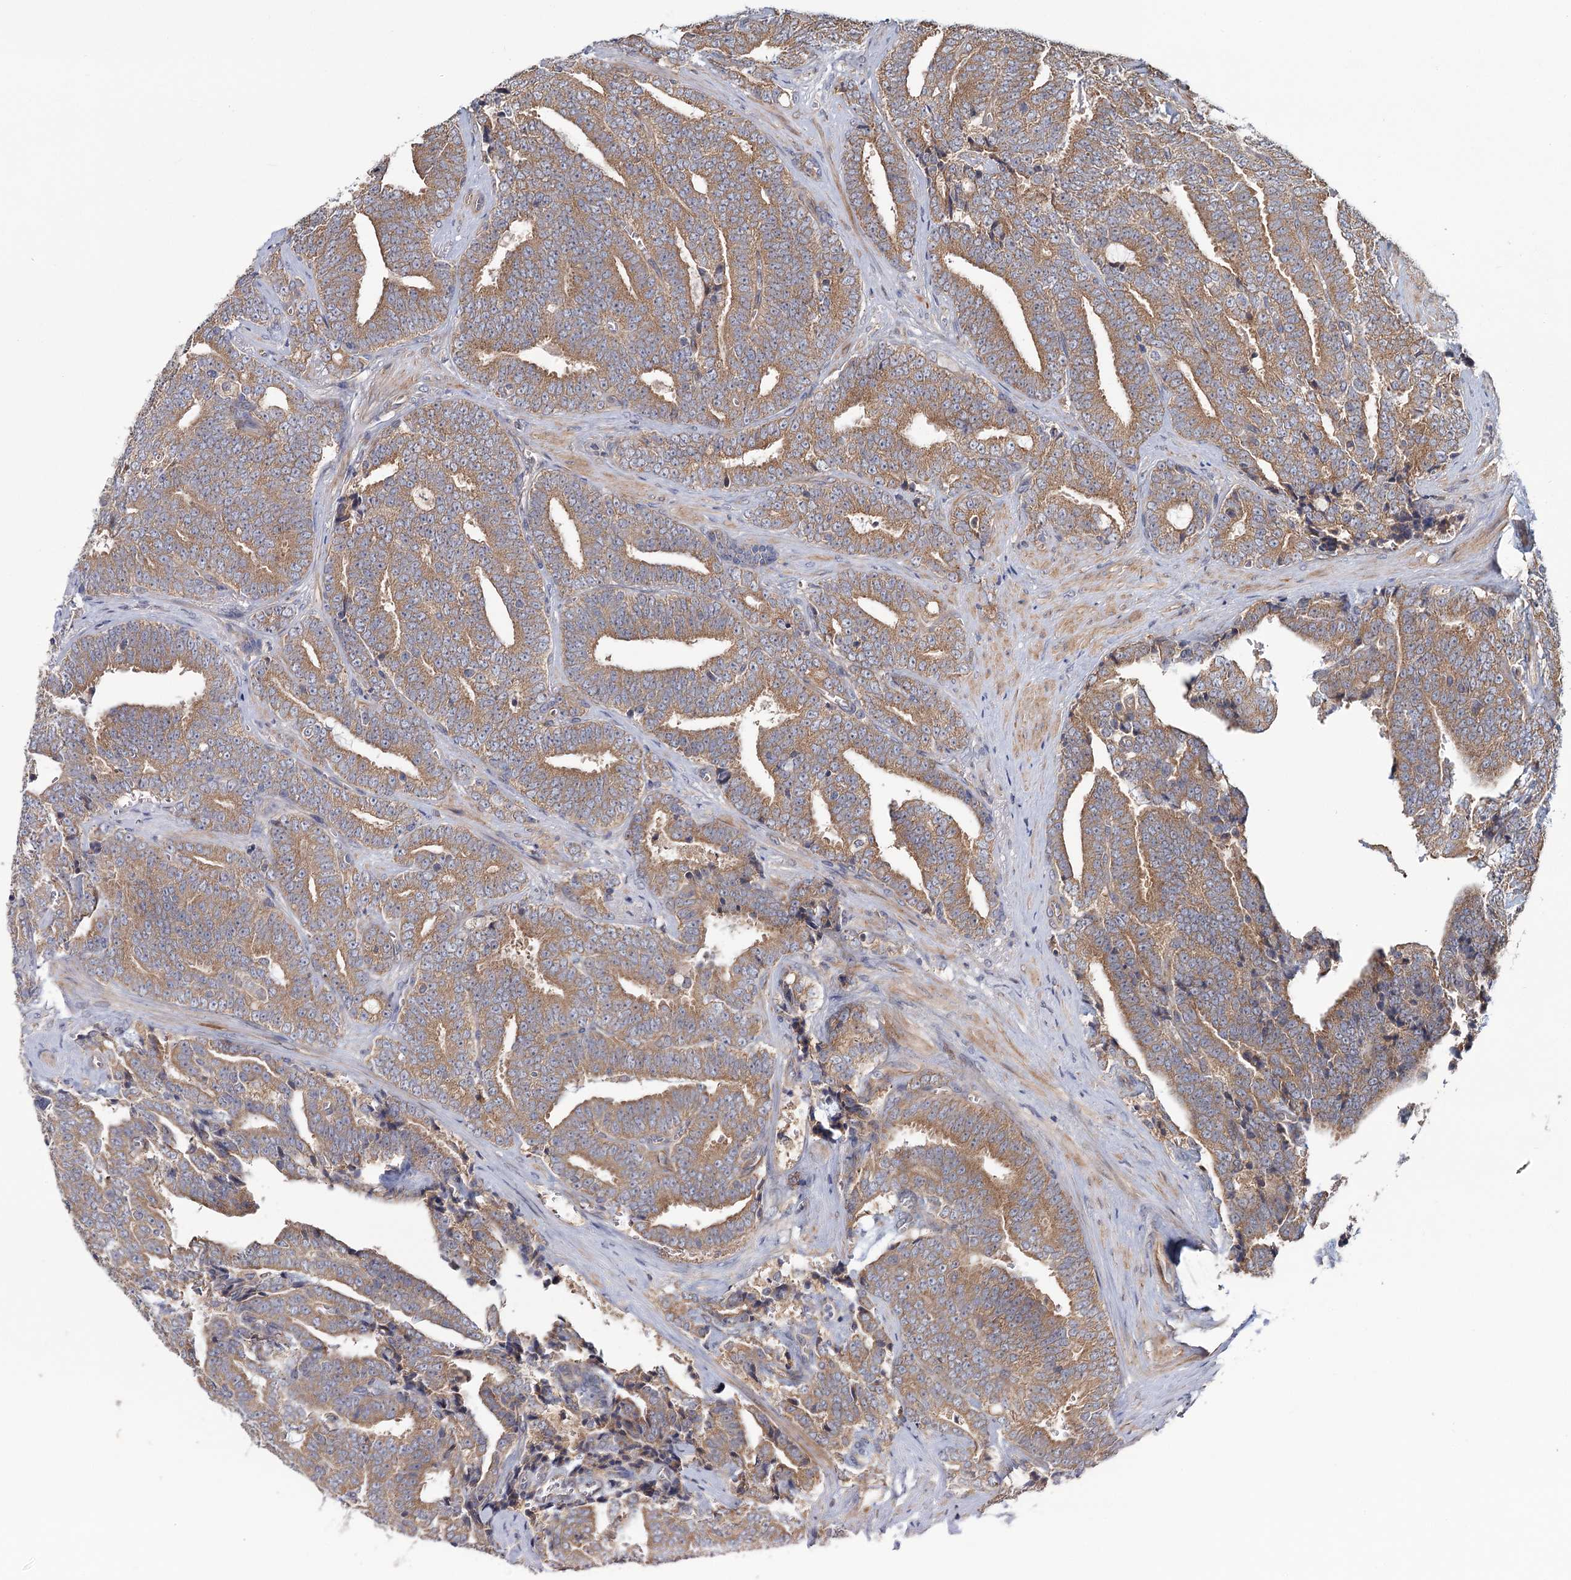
{"staining": {"intensity": "moderate", "quantity": ">75%", "location": "cytoplasmic/membranous"}, "tissue": "prostate cancer", "cell_type": "Tumor cells", "image_type": "cancer", "snomed": [{"axis": "morphology", "description": "Adenocarcinoma, High grade"}, {"axis": "topography", "description": "Prostate and seminal vesicle, NOS"}], "caption": "Protein staining exhibits moderate cytoplasmic/membranous positivity in about >75% of tumor cells in prostate cancer.", "gene": "MTRR", "patient": {"sex": "male", "age": 67}}